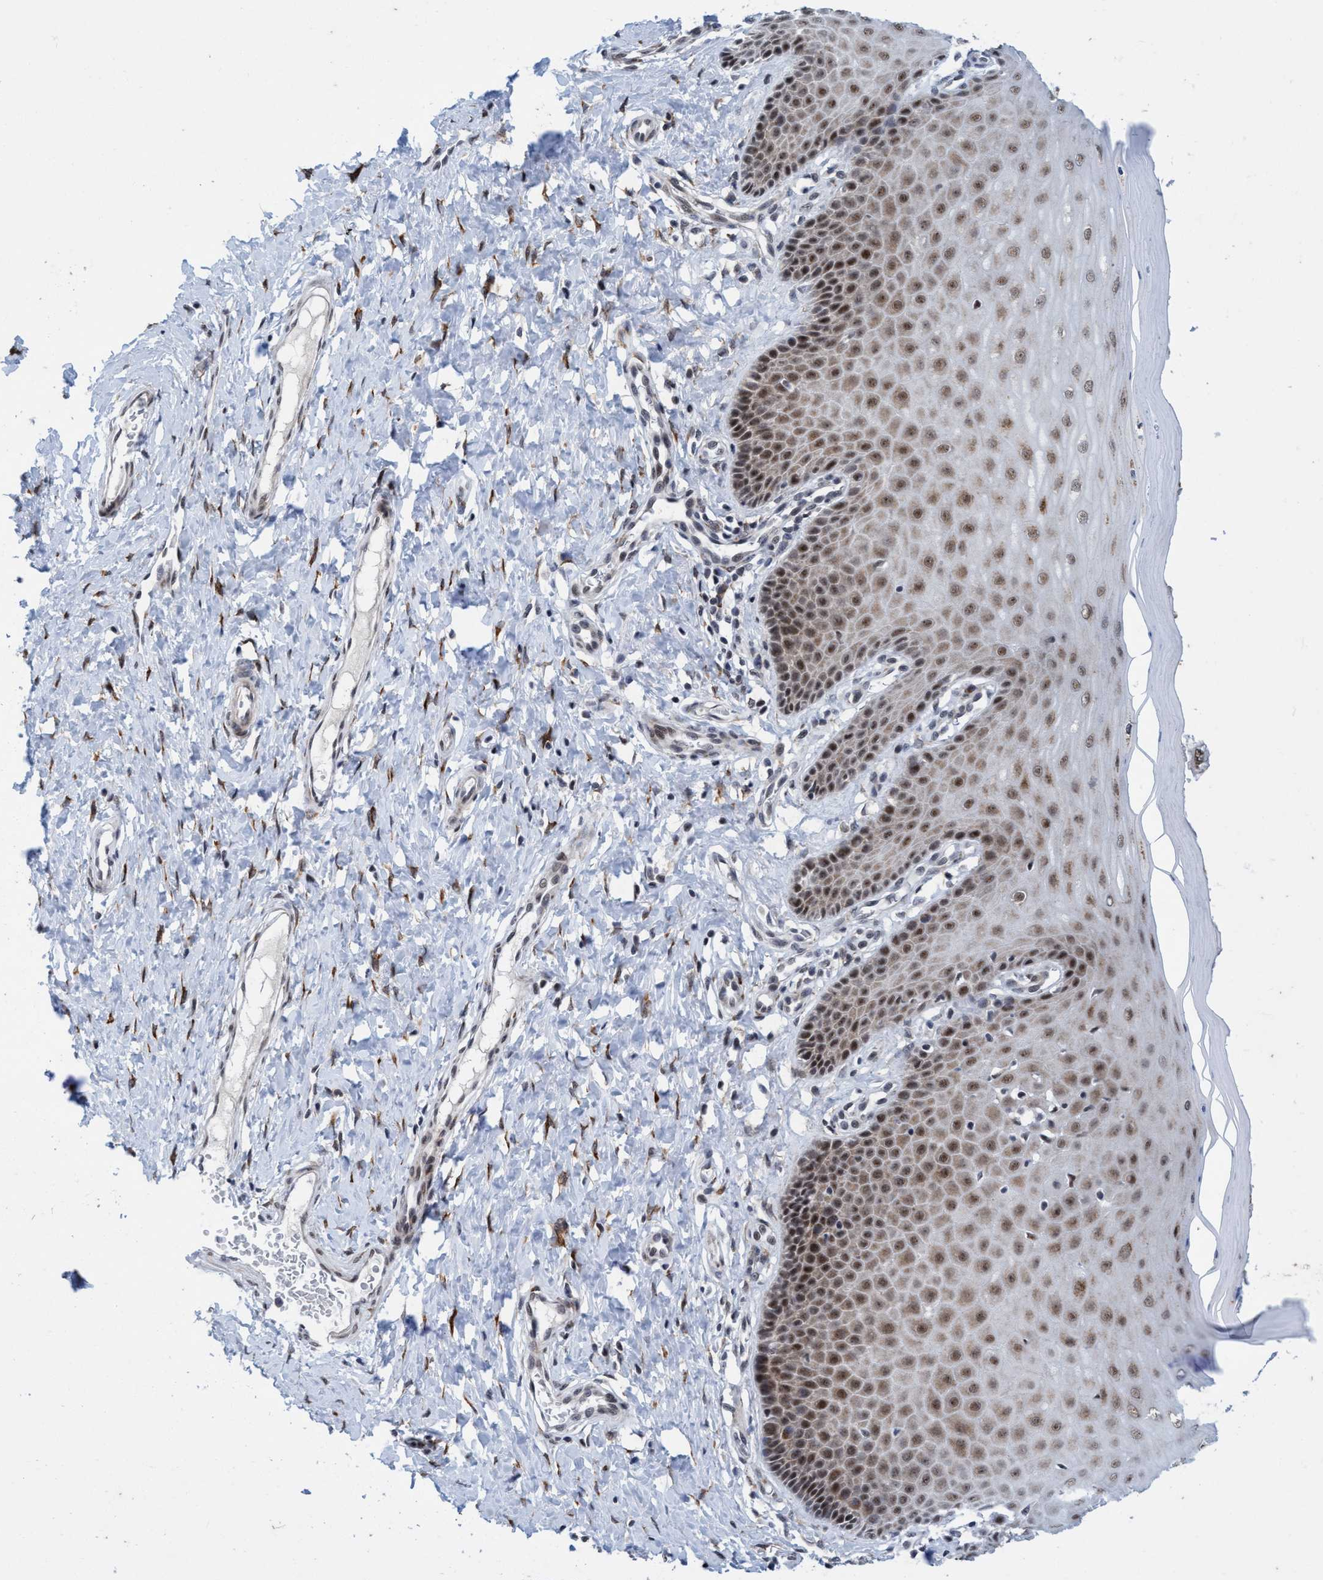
{"staining": {"intensity": "strong", "quantity": ">75%", "location": "cytoplasmic/membranous,nuclear"}, "tissue": "cervix", "cell_type": "Glandular cells", "image_type": "normal", "snomed": [{"axis": "morphology", "description": "Normal tissue, NOS"}, {"axis": "topography", "description": "Cervix"}], "caption": "This photomicrograph demonstrates normal cervix stained with immunohistochemistry to label a protein in brown. The cytoplasmic/membranous,nuclear of glandular cells show strong positivity for the protein. Nuclei are counter-stained blue.", "gene": "GLT6D1", "patient": {"sex": "female", "age": 55}}